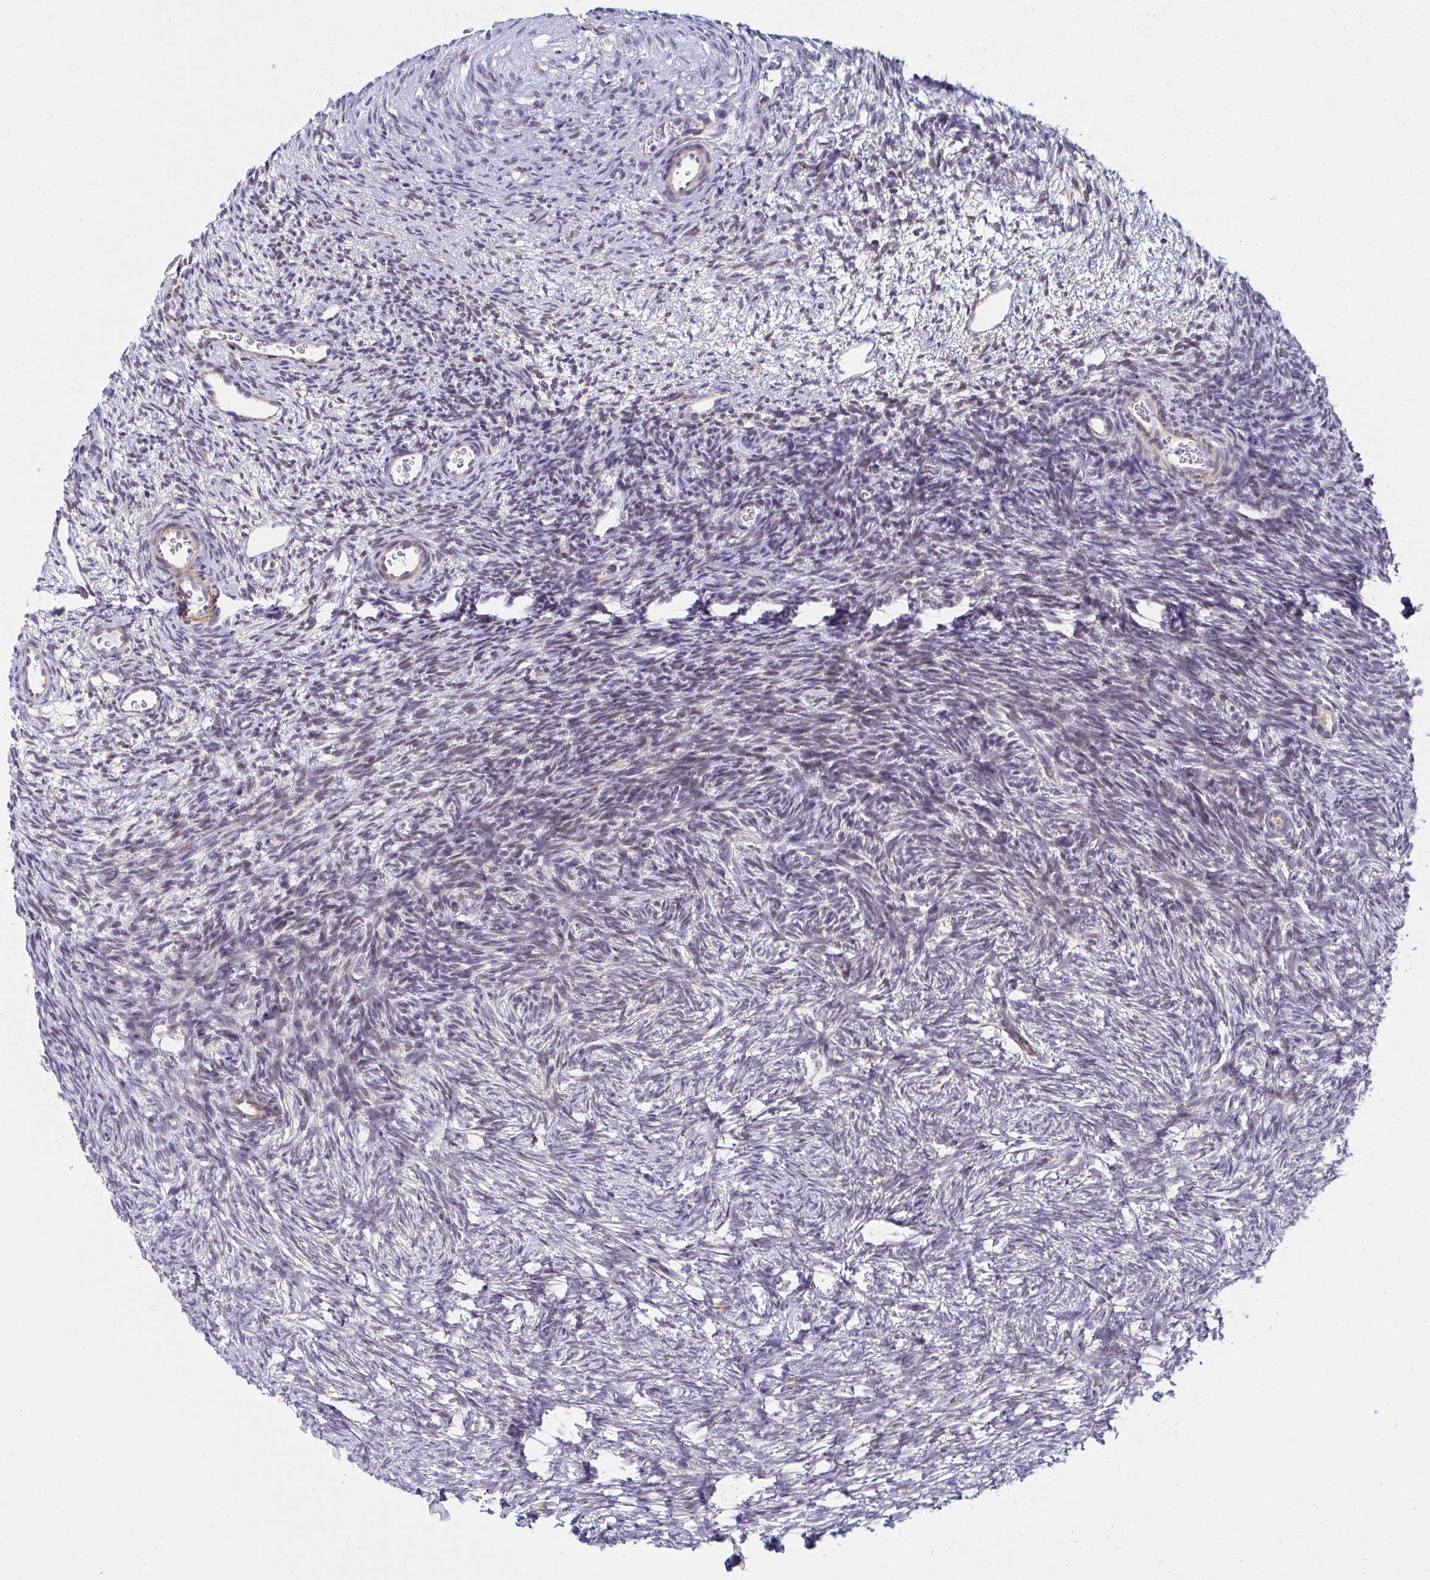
{"staining": {"intensity": "weak", "quantity": "<25%", "location": "nuclear"}, "tissue": "ovary", "cell_type": "Ovarian stroma cells", "image_type": "normal", "snomed": [{"axis": "morphology", "description": "Normal tissue, NOS"}, {"axis": "topography", "description": "Ovary"}], "caption": "This is an immunohistochemistry image of unremarkable human ovary. There is no staining in ovarian stroma cells.", "gene": "ANKRD62", "patient": {"sex": "female", "age": 34}}